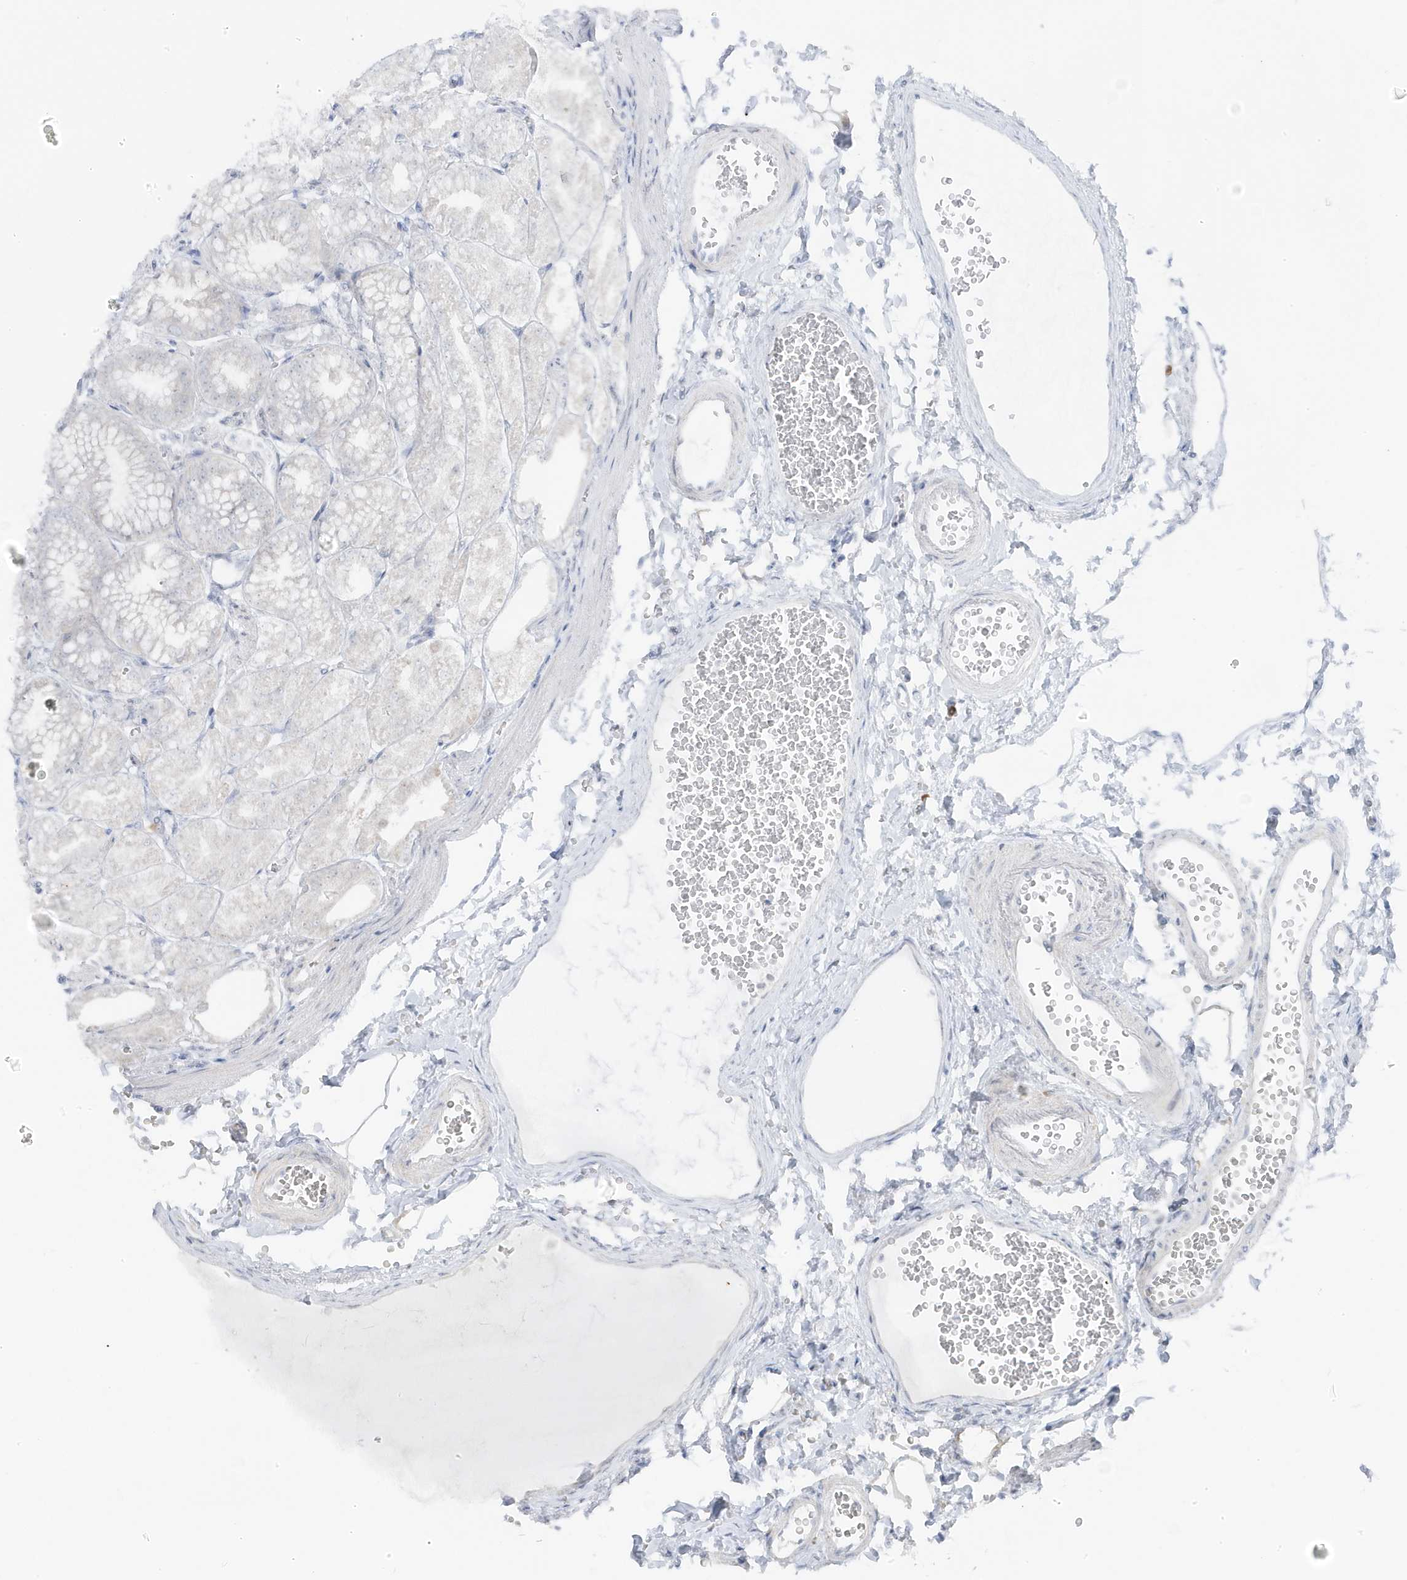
{"staining": {"intensity": "weak", "quantity": "<25%", "location": "cytoplasmic/membranous,nuclear"}, "tissue": "stomach", "cell_type": "Glandular cells", "image_type": "normal", "snomed": [{"axis": "morphology", "description": "Normal tissue, NOS"}, {"axis": "topography", "description": "Stomach, lower"}], "caption": "Stomach stained for a protein using IHC exhibits no staining glandular cells.", "gene": "TSEN15", "patient": {"sex": "male", "age": 71}}